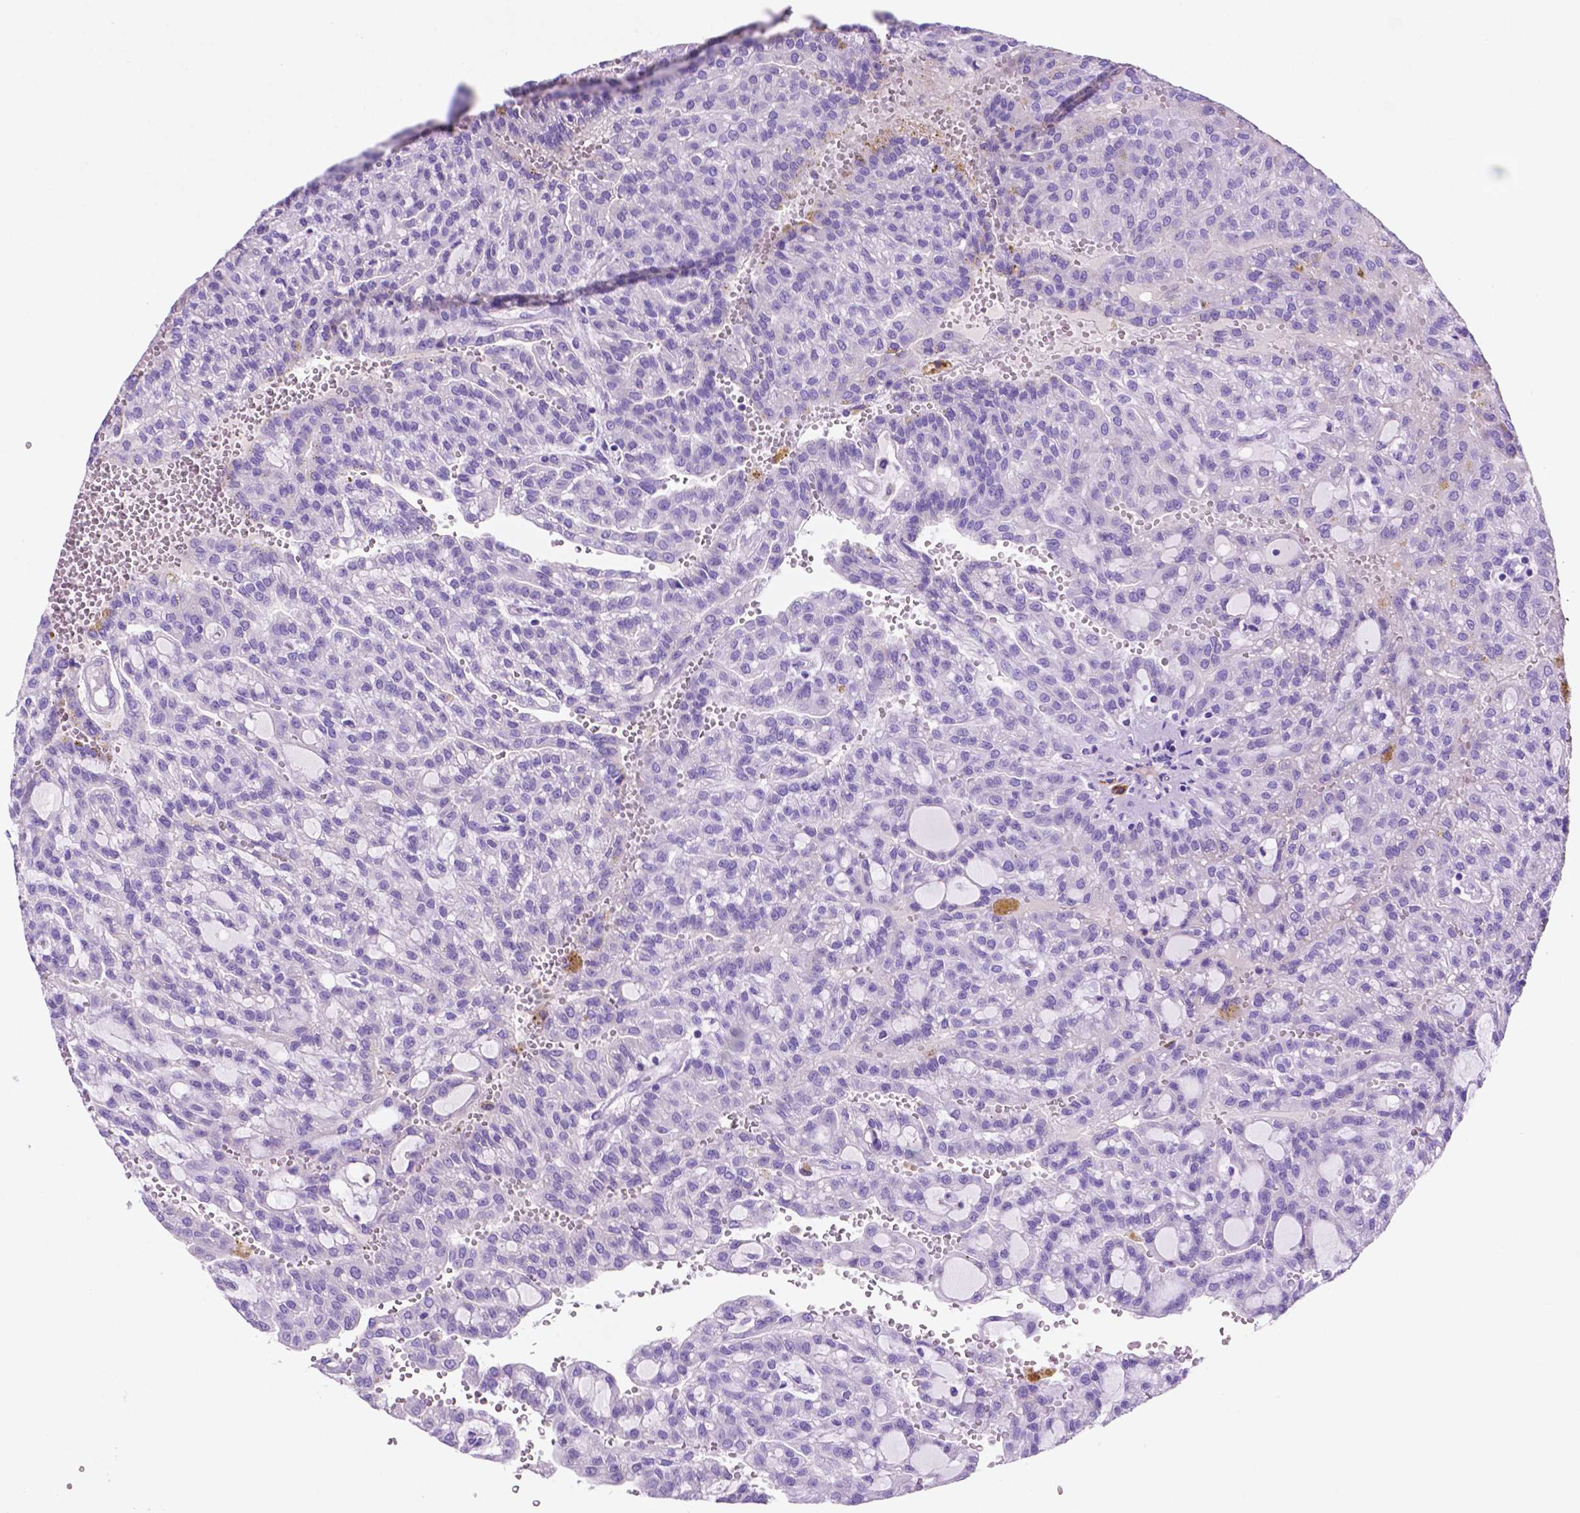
{"staining": {"intensity": "negative", "quantity": "none", "location": "none"}, "tissue": "renal cancer", "cell_type": "Tumor cells", "image_type": "cancer", "snomed": [{"axis": "morphology", "description": "Adenocarcinoma, NOS"}, {"axis": "topography", "description": "Kidney"}], "caption": "An immunohistochemistry histopathology image of renal adenocarcinoma is shown. There is no staining in tumor cells of renal adenocarcinoma.", "gene": "FOXB2", "patient": {"sex": "male", "age": 63}}